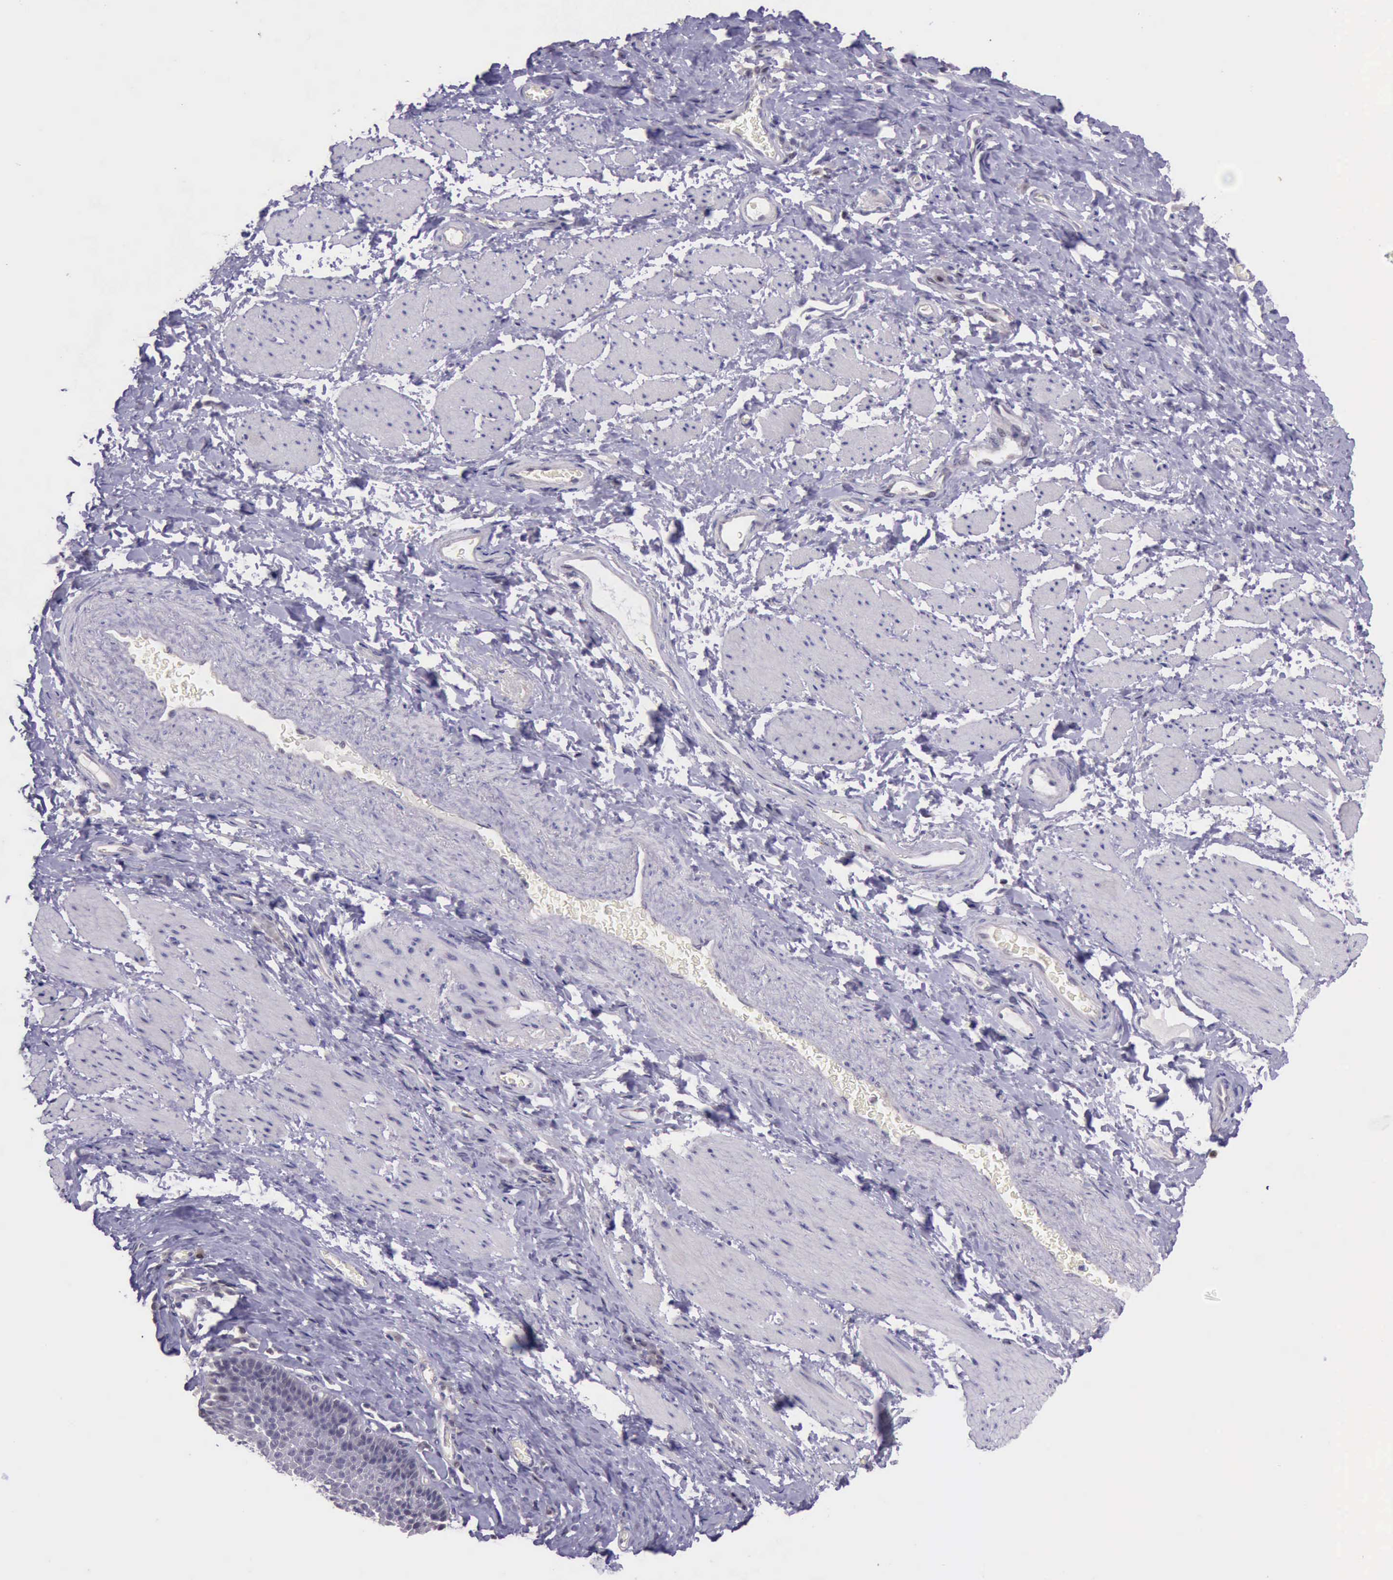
{"staining": {"intensity": "negative", "quantity": "none", "location": "none"}, "tissue": "esophagus", "cell_type": "Squamous epithelial cells", "image_type": "normal", "snomed": [{"axis": "morphology", "description": "Normal tissue, NOS"}, {"axis": "topography", "description": "Esophagus"}], "caption": "Squamous epithelial cells are negative for protein expression in normal human esophagus. Nuclei are stained in blue.", "gene": "PARP1", "patient": {"sex": "female", "age": 61}}